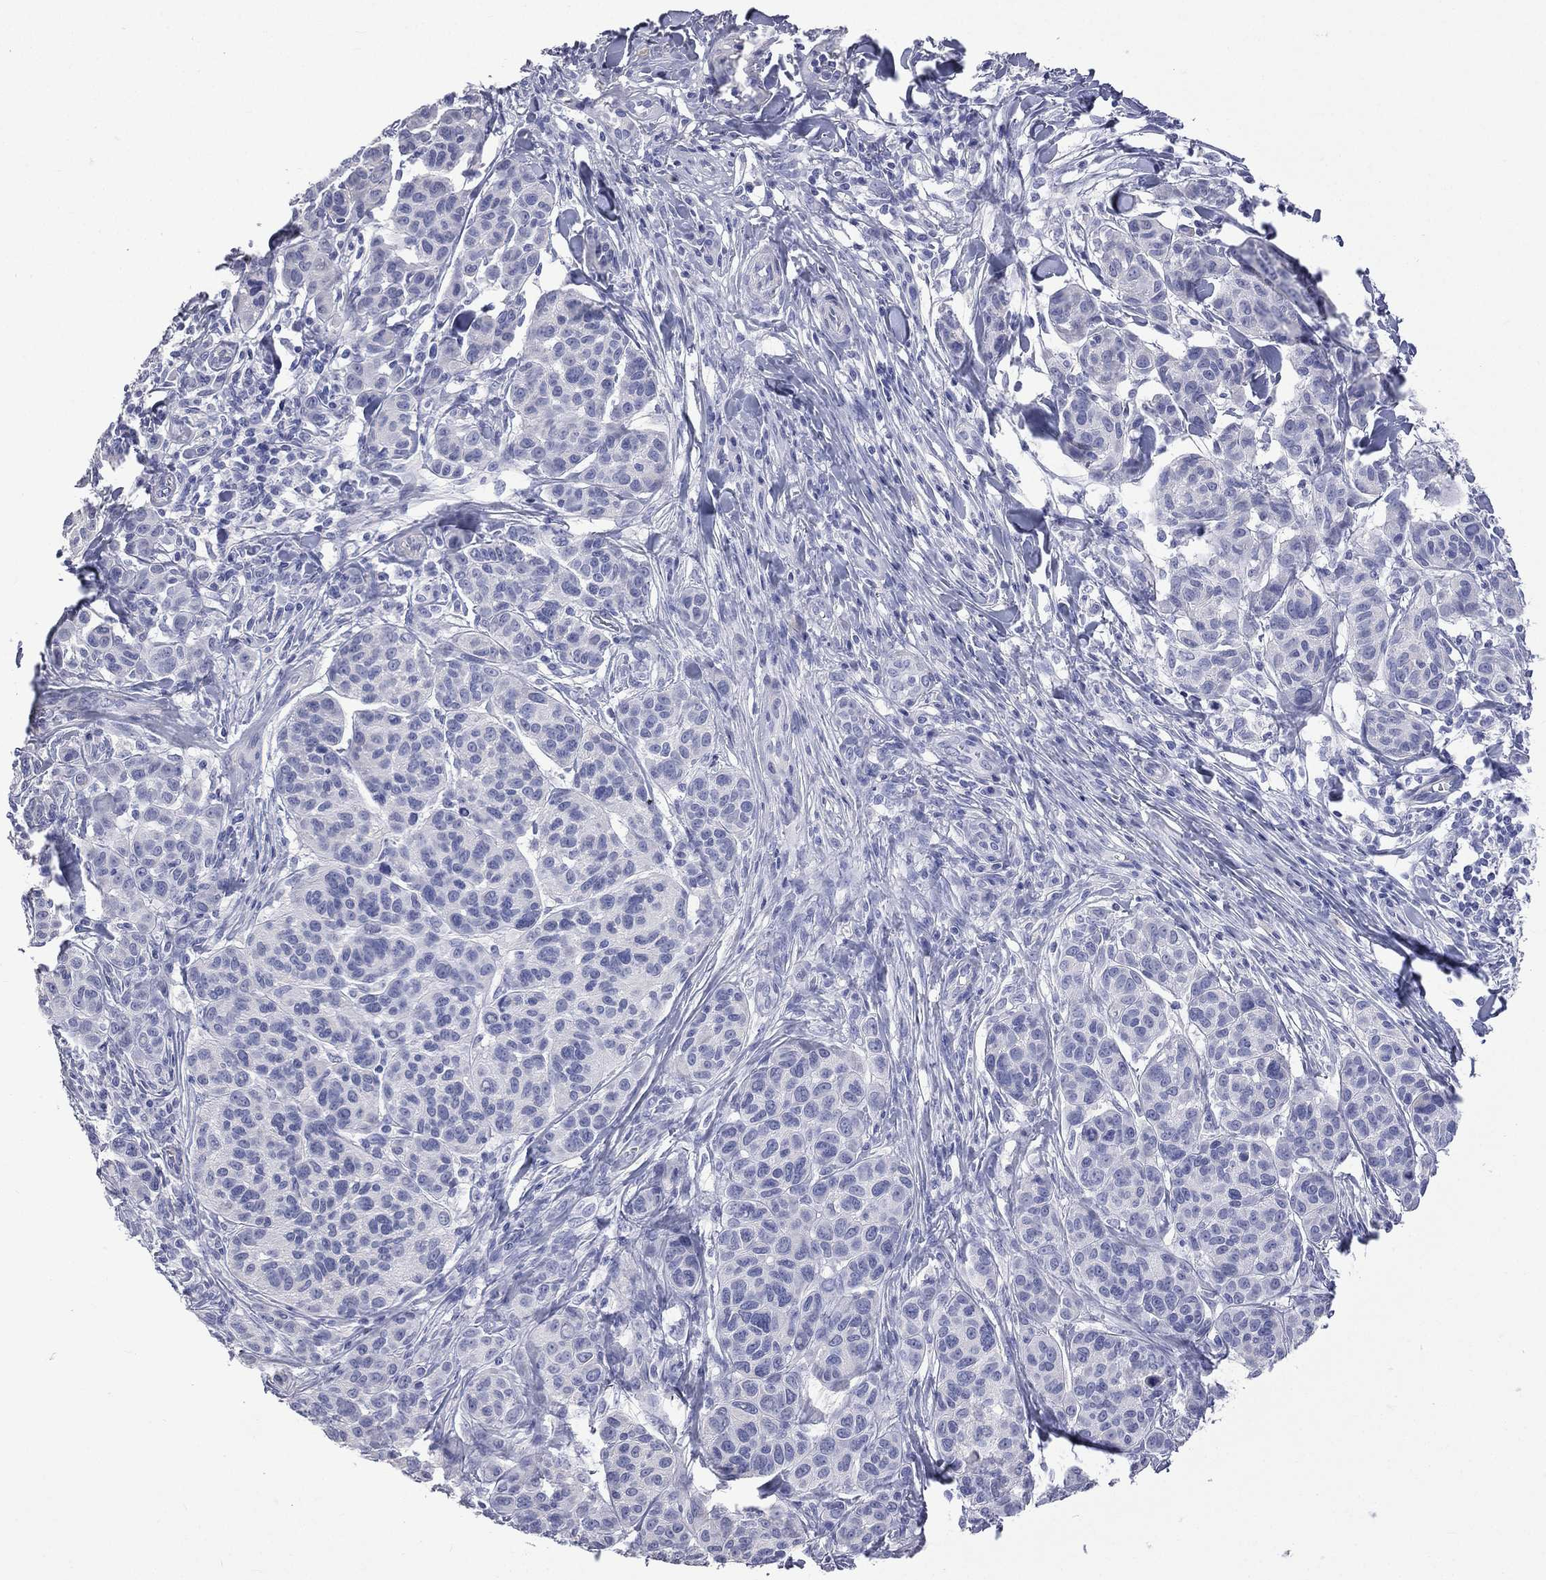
{"staining": {"intensity": "negative", "quantity": "none", "location": "none"}, "tissue": "melanoma", "cell_type": "Tumor cells", "image_type": "cancer", "snomed": [{"axis": "morphology", "description": "Malignant melanoma, NOS"}, {"axis": "topography", "description": "Skin"}], "caption": "Protein analysis of malignant melanoma reveals no significant staining in tumor cells. (DAB (3,3'-diaminobenzidine) immunohistochemistry (IHC), high magnification).", "gene": "CES2", "patient": {"sex": "male", "age": 79}}